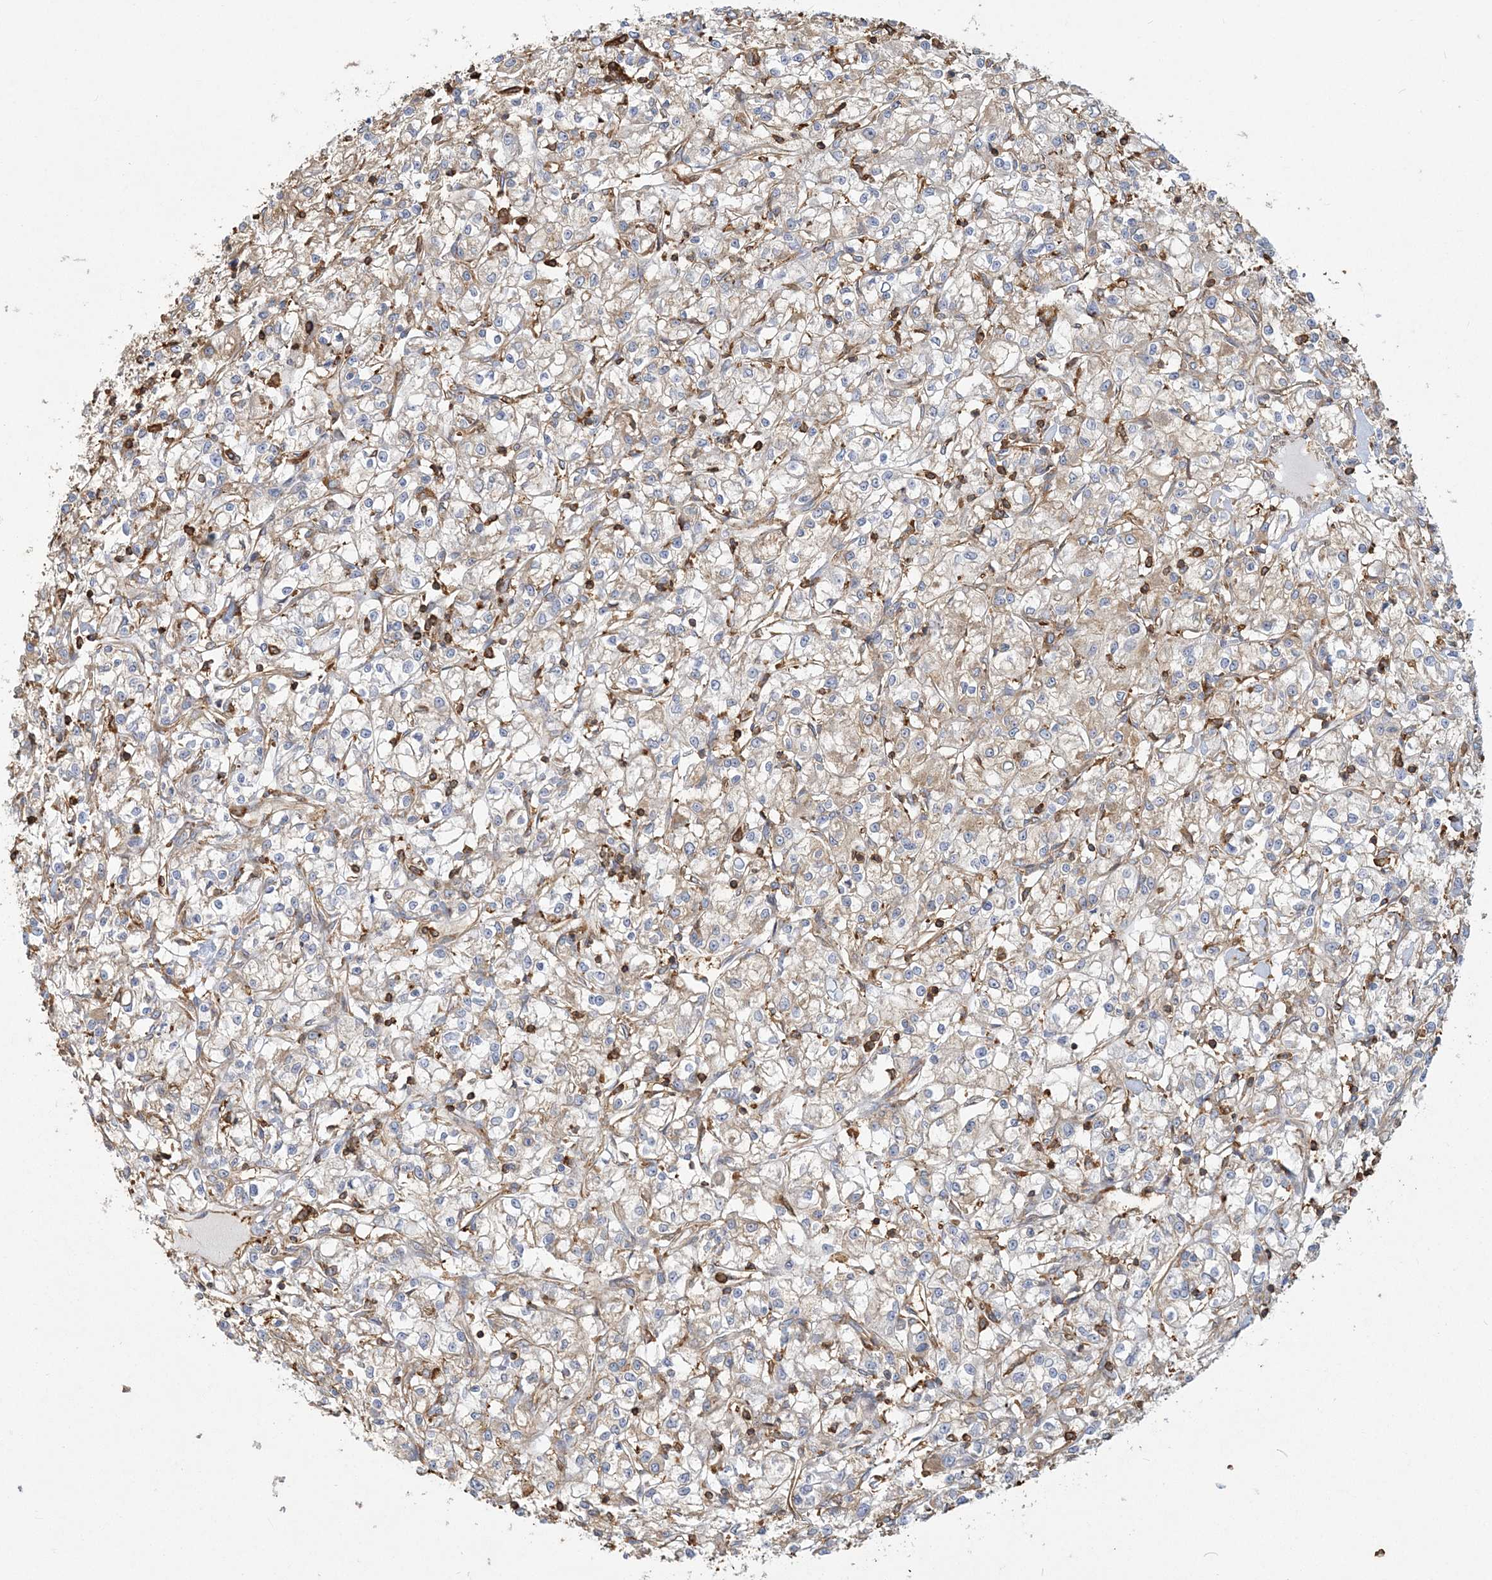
{"staining": {"intensity": "weak", "quantity": "<25%", "location": "cytoplasmic/membranous"}, "tissue": "renal cancer", "cell_type": "Tumor cells", "image_type": "cancer", "snomed": [{"axis": "morphology", "description": "Adenocarcinoma, NOS"}, {"axis": "topography", "description": "Kidney"}], "caption": "Image shows no significant protein staining in tumor cells of adenocarcinoma (renal). Brightfield microscopy of IHC stained with DAB (brown) and hematoxylin (blue), captured at high magnification.", "gene": "ANKS1A", "patient": {"sex": "female", "age": 59}}